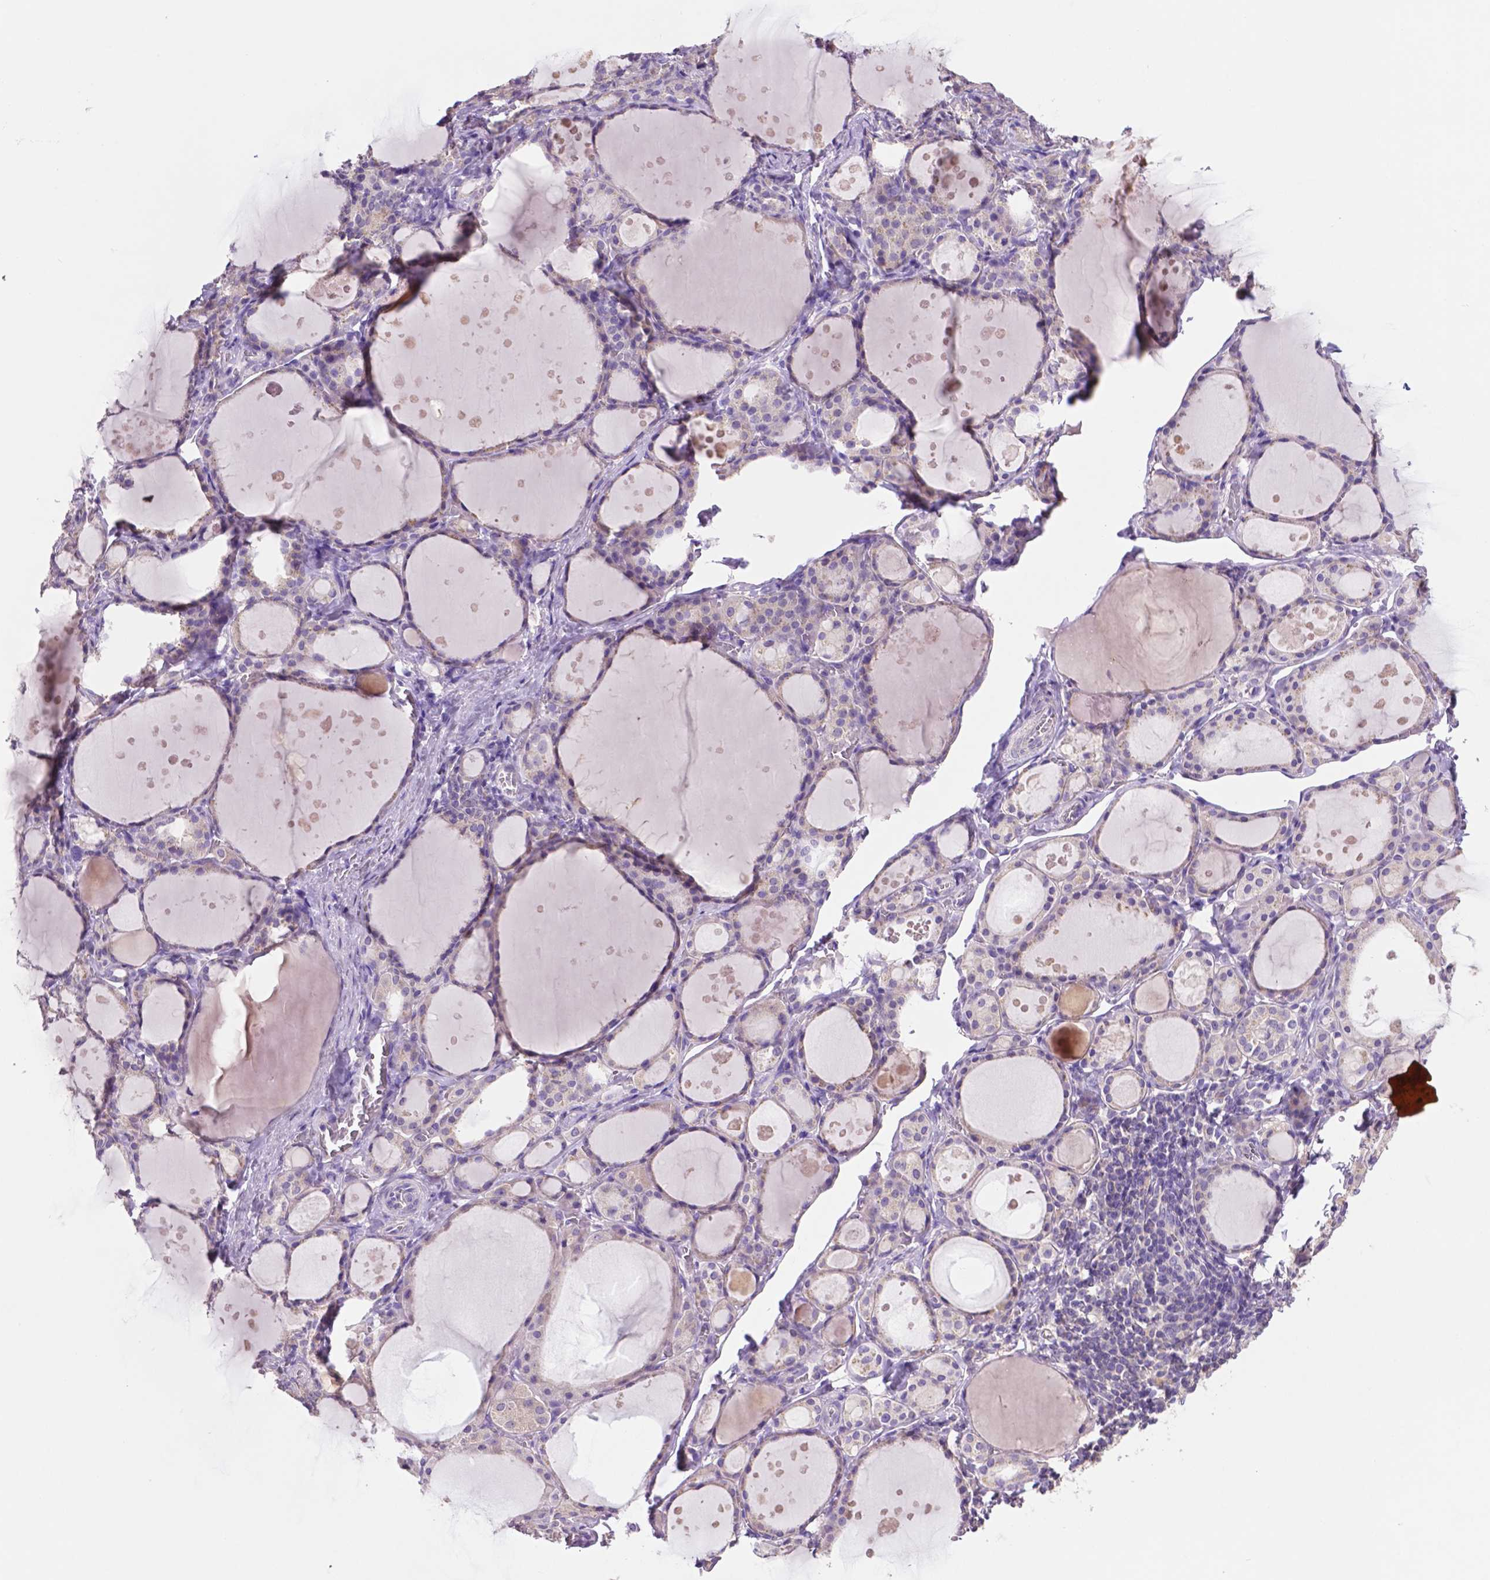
{"staining": {"intensity": "negative", "quantity": "none", "location": "none"}, "tissue": "thyroid gland", "cell_type": "Glandular cells", "image_type": "normal", "snomed": [{"axis": "morphology", "description": "Normal tissue, NOS"}, {"axis": "topography", "description": "Thyroid gland"}], "caption": "Glandular cells show no significant protein positivity in benign thyroid gland.", "gene": "PRPS2", "patient": {"sex": "male", "age": 68}}